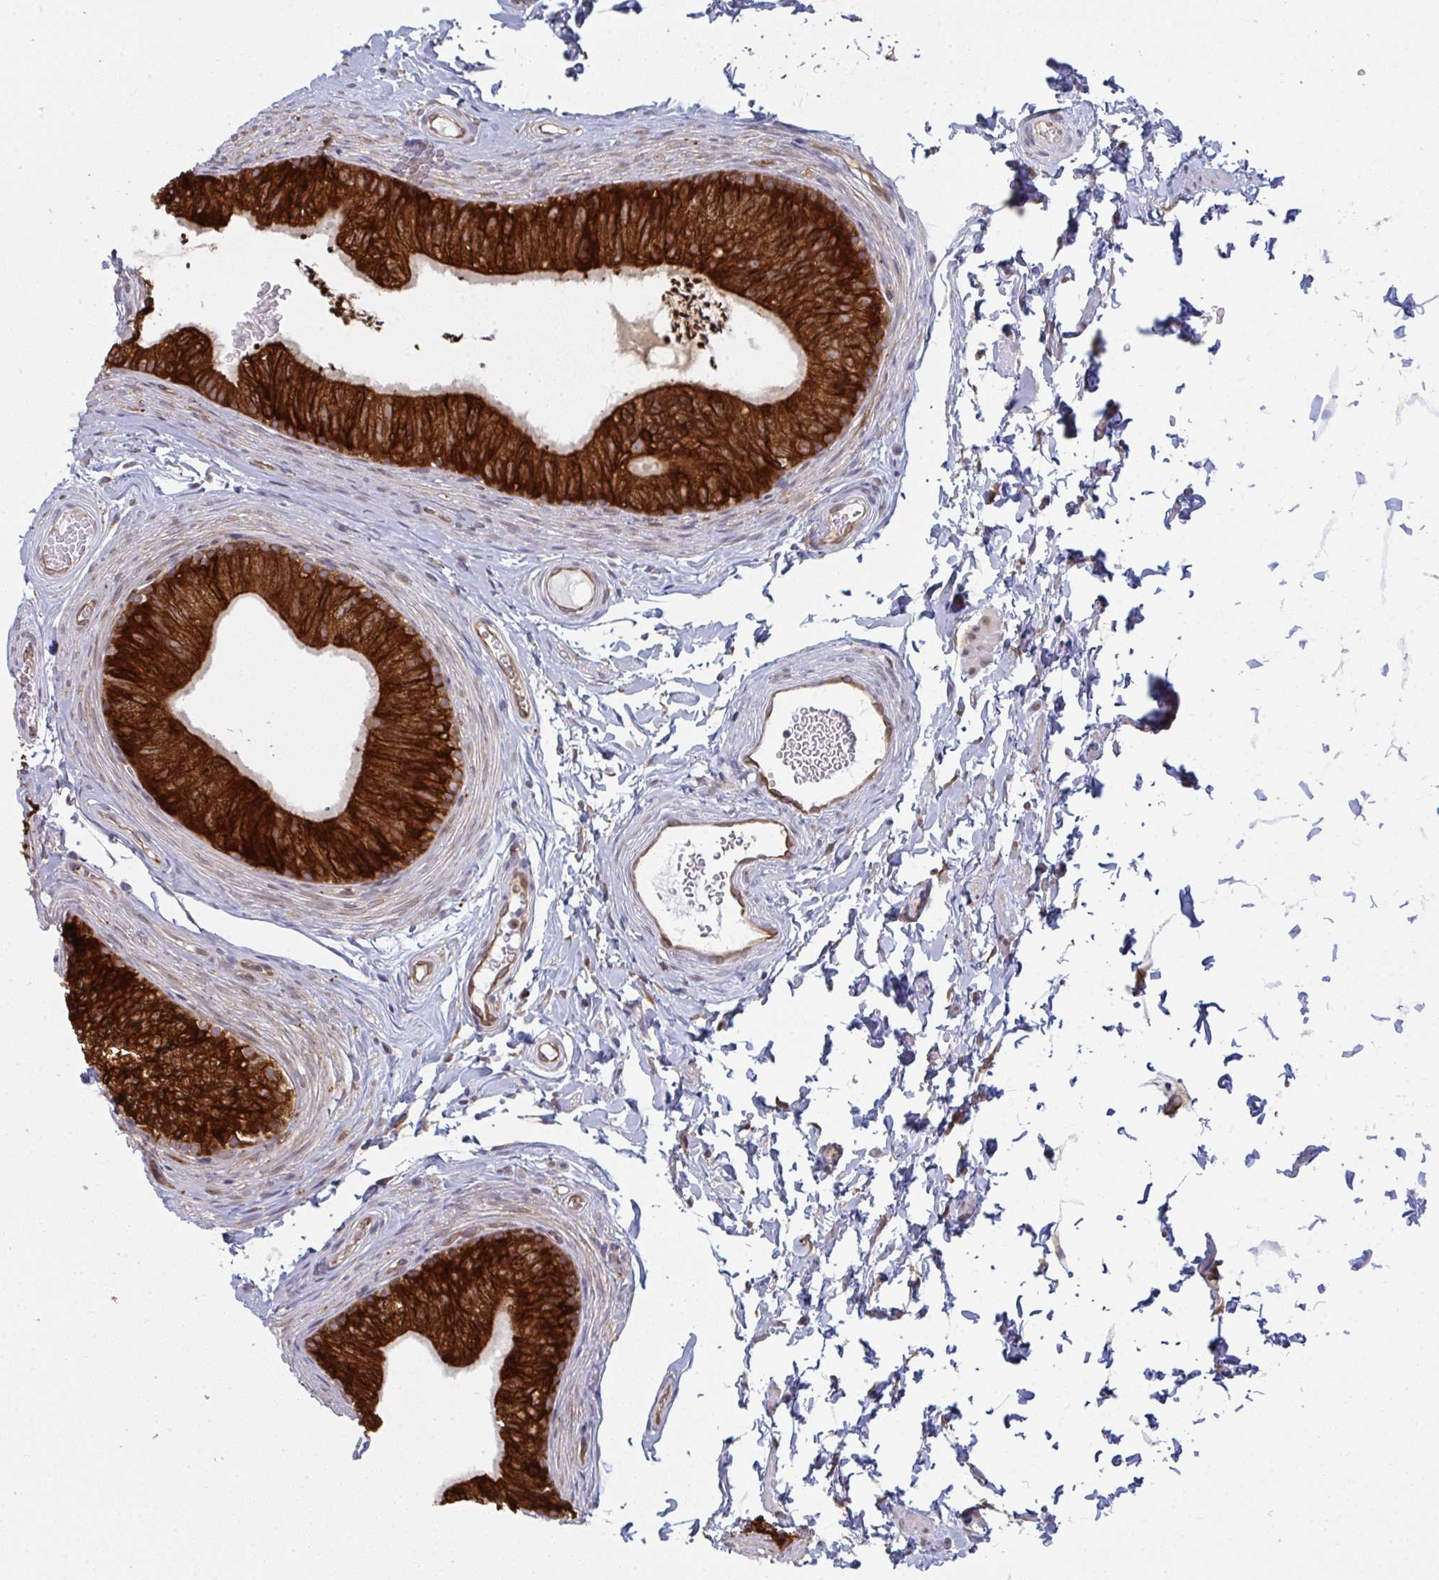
{"staining": {"intensity": "strong", "quantity": ">75%", "location": "cytoplasmic/membranous"}, "tissue": "epididymis", "cell_type": "Glandular cells", "image_type": "normal", "snomed": [{"axis": "morphology", "description": "Normal tissue, NOS"}, {"axis": "topography", "description": "Epididymis, spermatic cord, NOS"}, {"axis": "topography", "description": "Epididymis"}, {"axis": "topography", "description": "Peripheral nerve tissue"}], "caption": "Immunohistochemical staining of unremarkable epididymis exhibits strong cytoplasmic/membranous protein expression in about >75% of glandular cells.", "gene": "LYSMD4", "patient": {"sex": "male", "age": 29}}